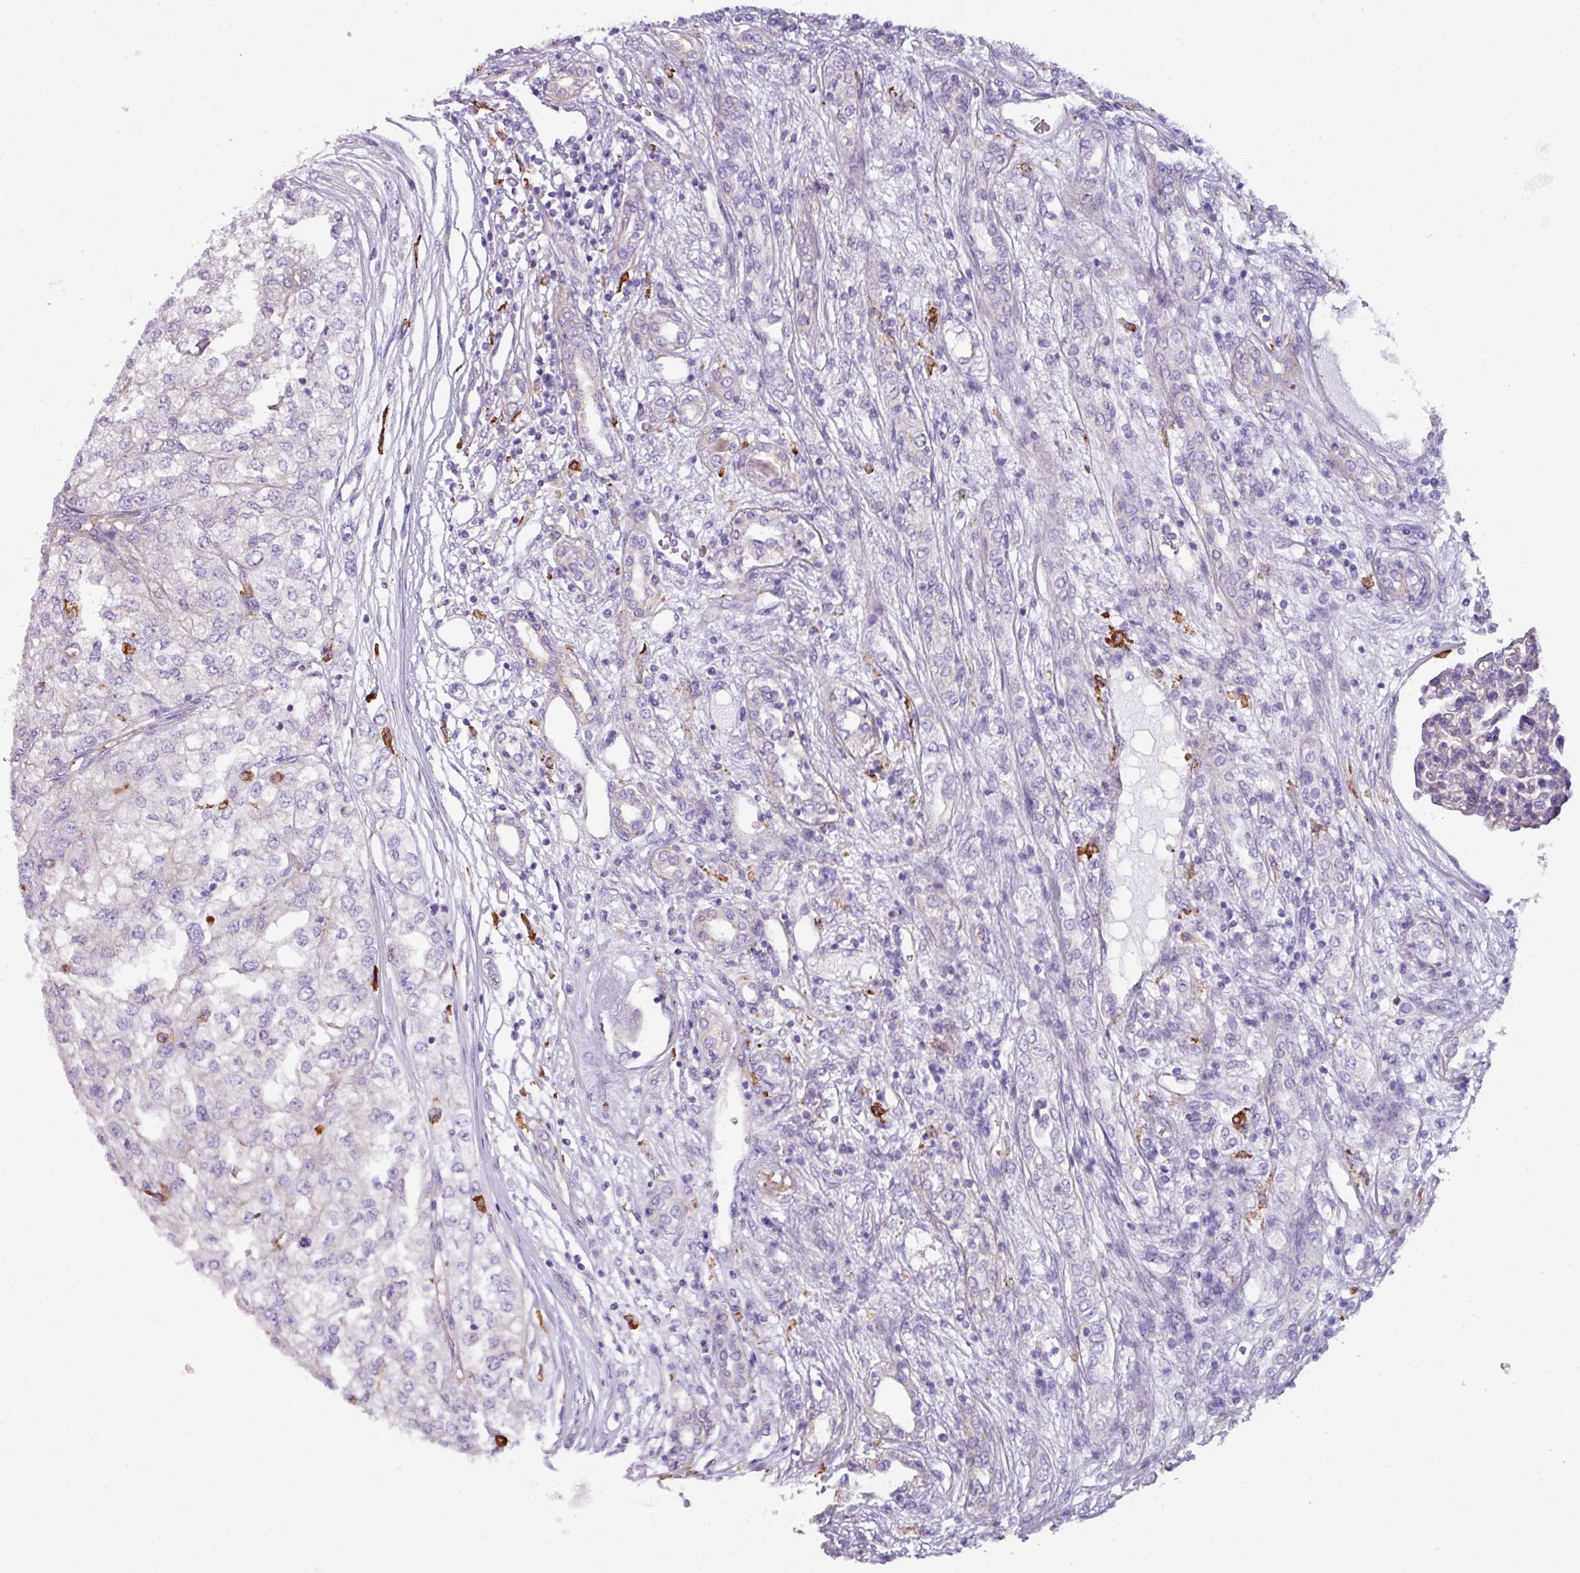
{"staining": {"intensity": "negative", "quantity": "none", "location": "none"}, "tissue": "renal cancer", "cell_type": "Tumor cells", "image_type": "cancer", "snomed": [{"axis": "morphology", "description": "Adenocarcinoma, NOS"}, {"axis": "topography", "description": "Kidney"}], "caption": "Tumor cells show no significant positivity in adenocarcinoma (renal).", "gene": "BUD23", "patient": {"sex": "female", "age": 54}}